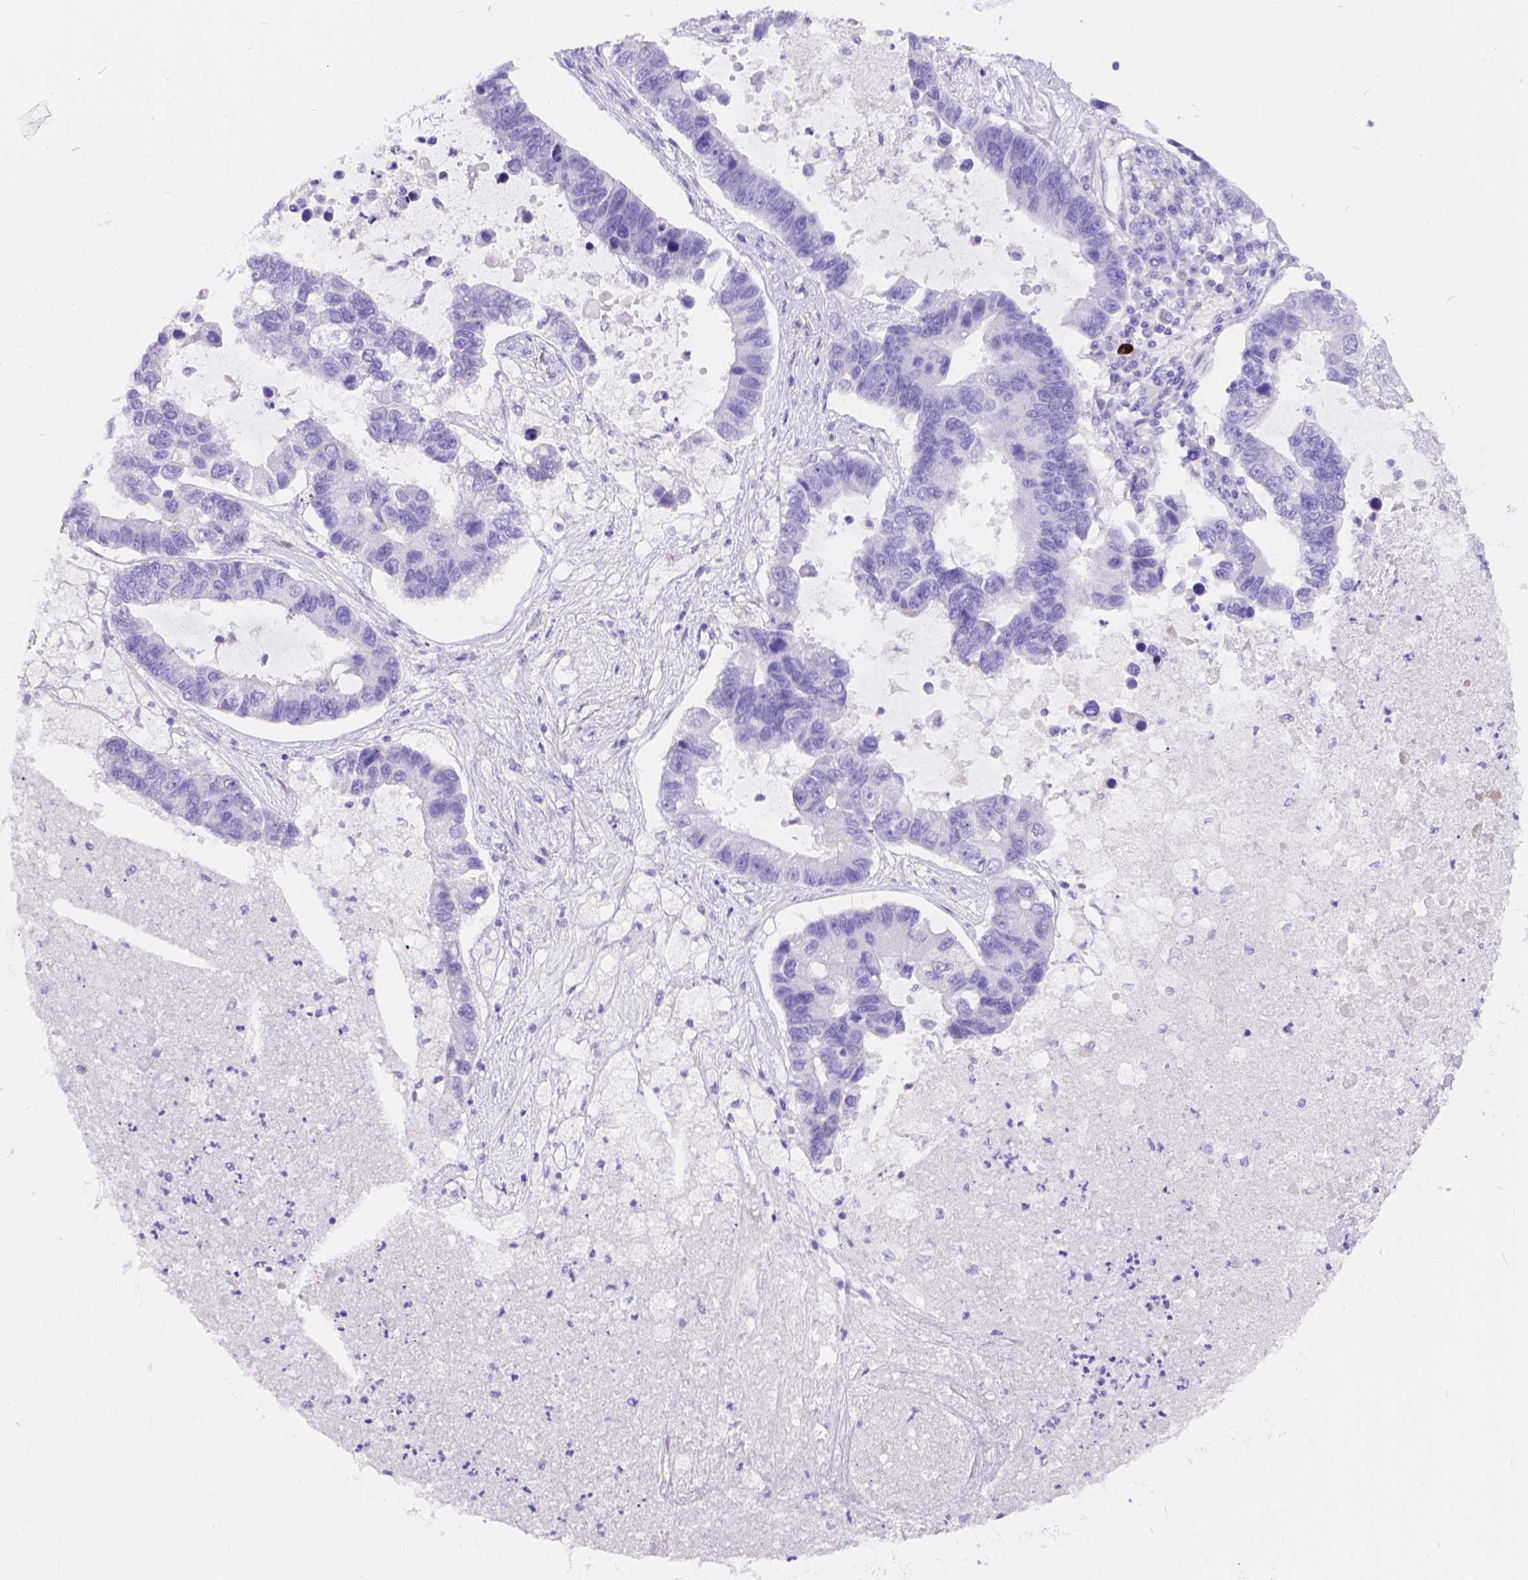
{"staining": {"intensity": "negative", "quantity": "none", "location": "none"}, "tissue": "lung cancer", "cell_type": "Tumor cells", "image_type": "cancer", "snomed": [{"axis": "morphology", "description": "Adenocarcinoma, NOS"}, {"axis": "topography", "description": "Bronchus"}, {"axis": "topography", "description": "Lung"}], "caption": "Tumor cells show no significant protein expression in adenocarcinoma (lung).", "gene": "KLHL10", "patient": {"sex": "female", "age": 51}}